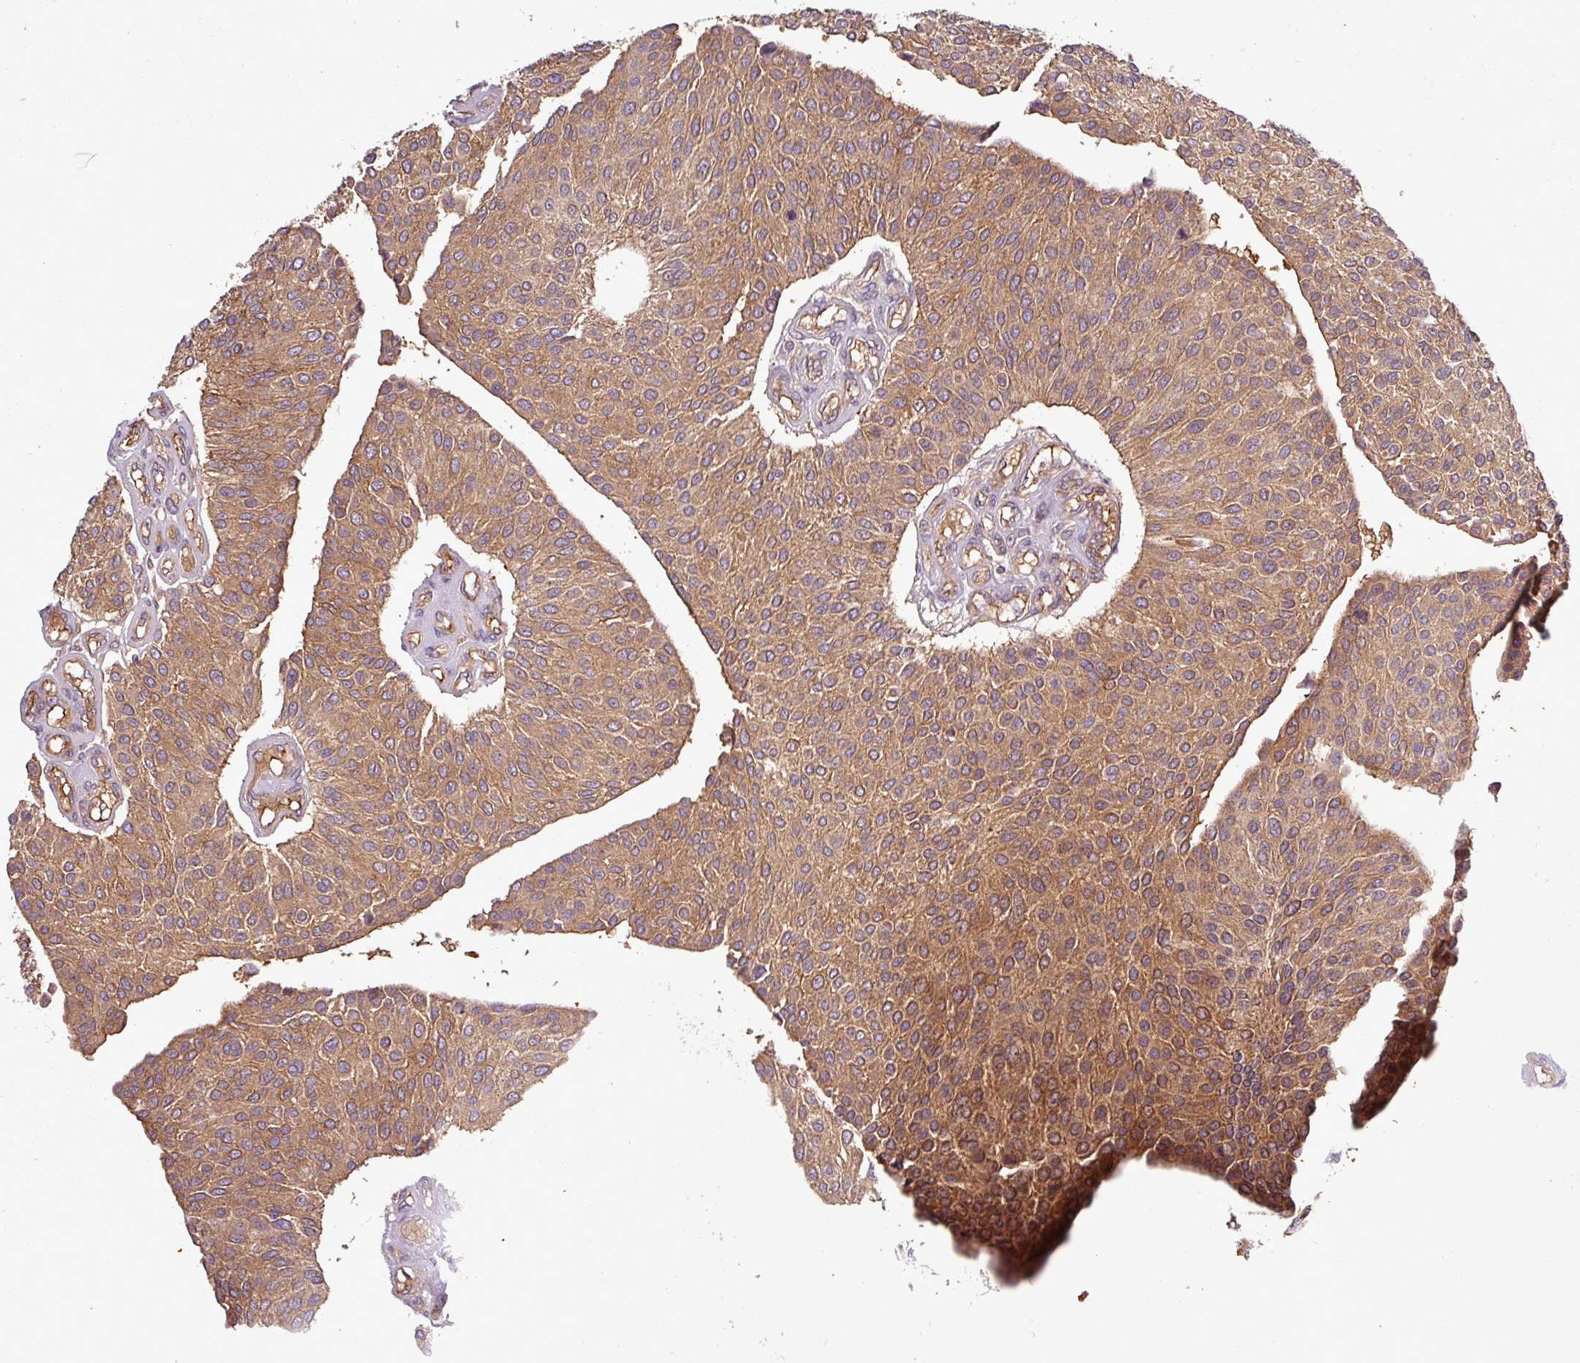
{"staining": {"intensity": "moderate", "quantity": ">75%", "location": "cytoplasmic/membranous"}, "tissue": "urothelial cancer", "cell_type": "Tumor cells", "image_type": "cancer", "snomed": [{"axis": "morphology", "description": "Urothelial carcinoma, NOS"}, {"axis": "topography", "description": "Urinary bladder"}], "caption": "Urothelial cancer stained with immunohistochemistry (IHC) reveals moderate cytoplasmic/membranous staining in about >75% of tumor cells.", "gene": "SIRPB2", "patient": {"sex": "male", "age": 55}}